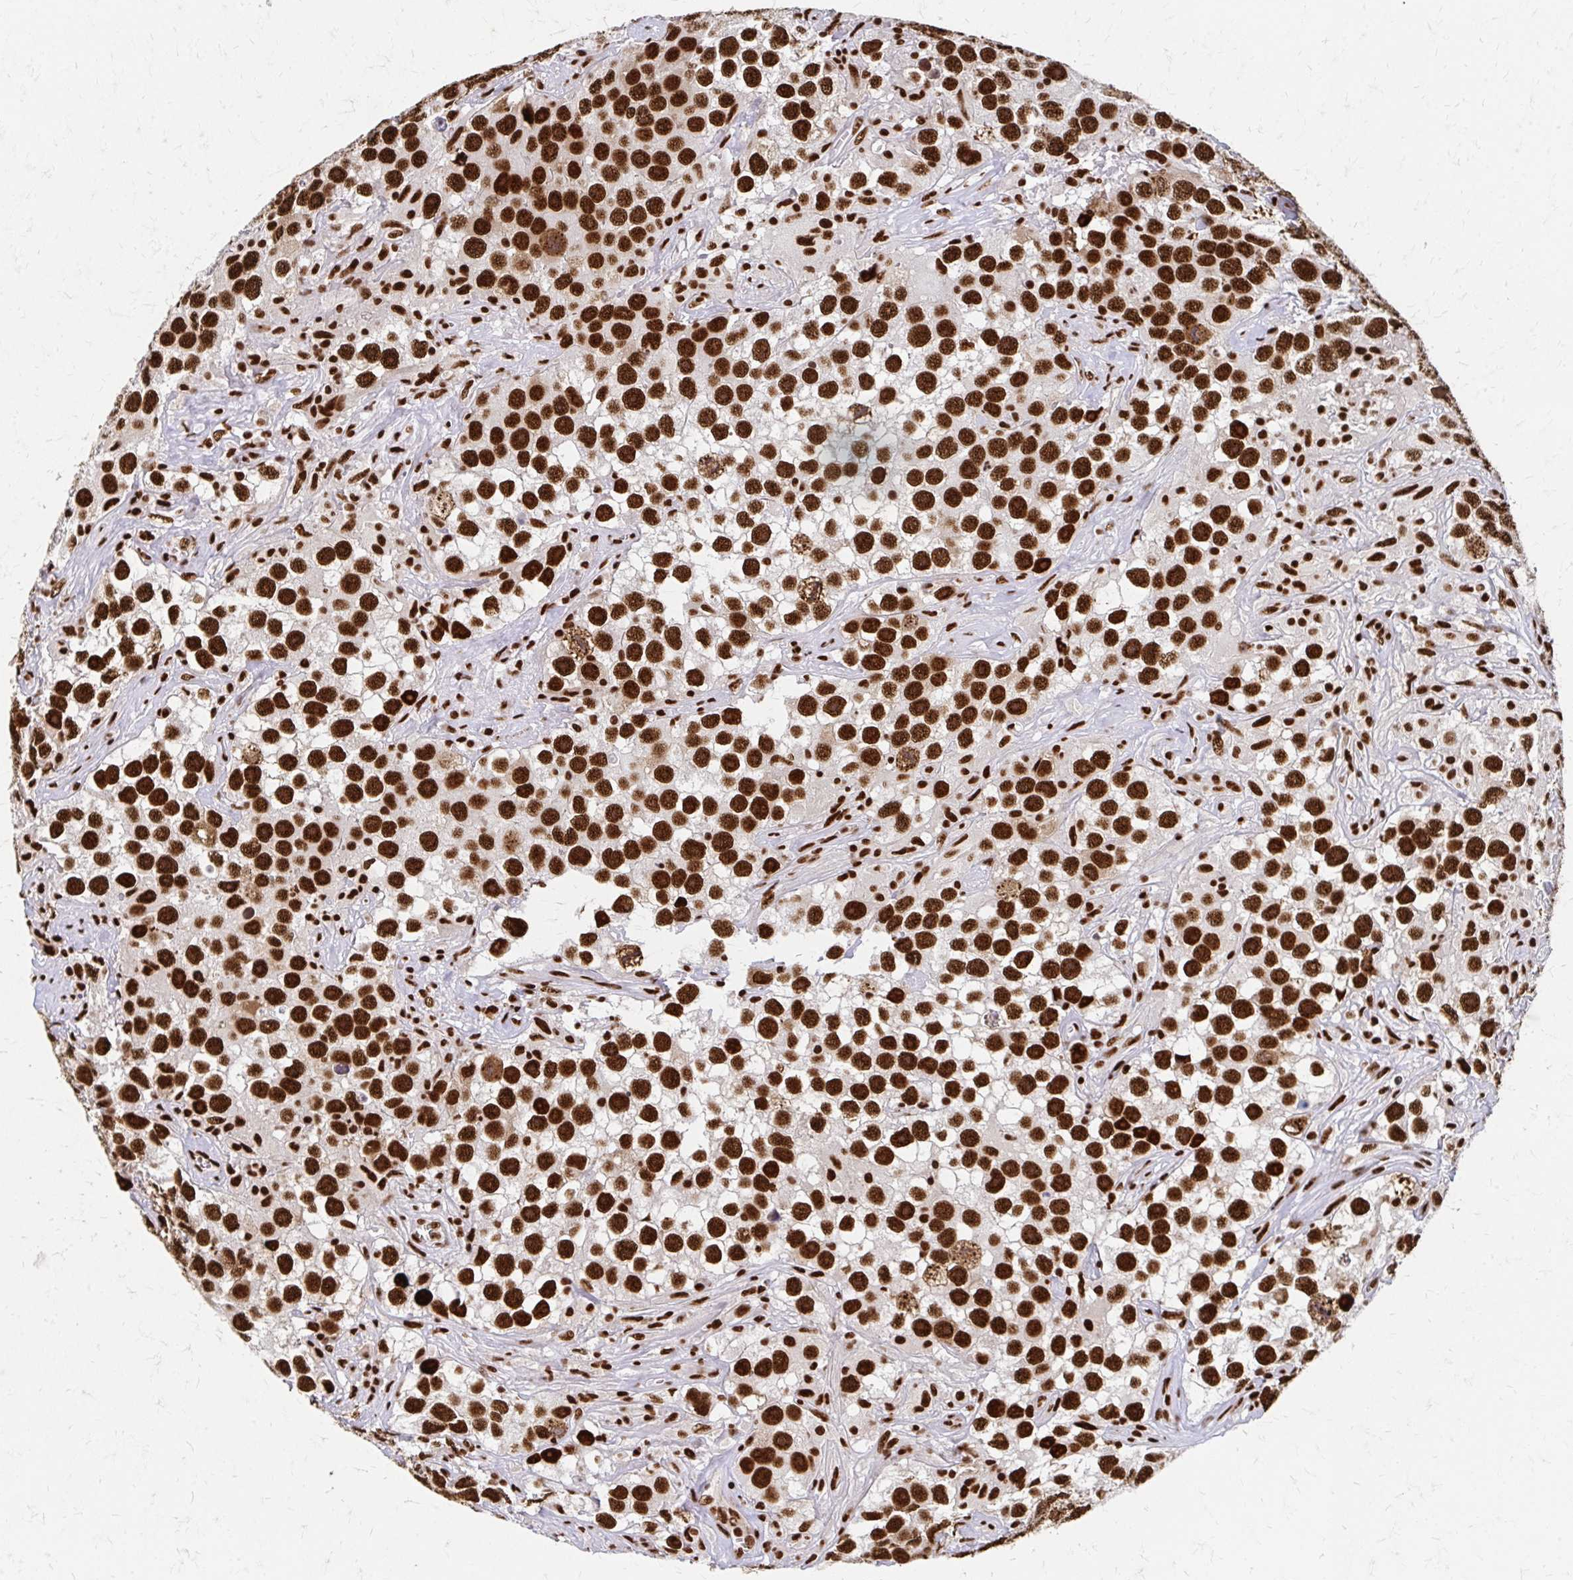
{"staining": {"intensity": "strong", "quantity": ">75%", "location": "nuclear"}, "tissue": "testis cancer", "cell_type": "Tumor cells", "image_type": "cancer", "snomed": [{"axis": "morphology", "description": "Seminoma, NOS"}, {"axis": "topography", "description": "Testis"}], "caption": "Seminoma (testis) tissue exhibits strong nuclear expression in approximately >75% of tumor cells The staining was performed using DAB (3,3'-diaminobenzidine) to visualize the protein expression in brown, while the nuclei were stained in blue with hematoxylin (Magnification: 20x).", "gene": "CNKSR3", "patient": {"sex": "male", "age": 49}}